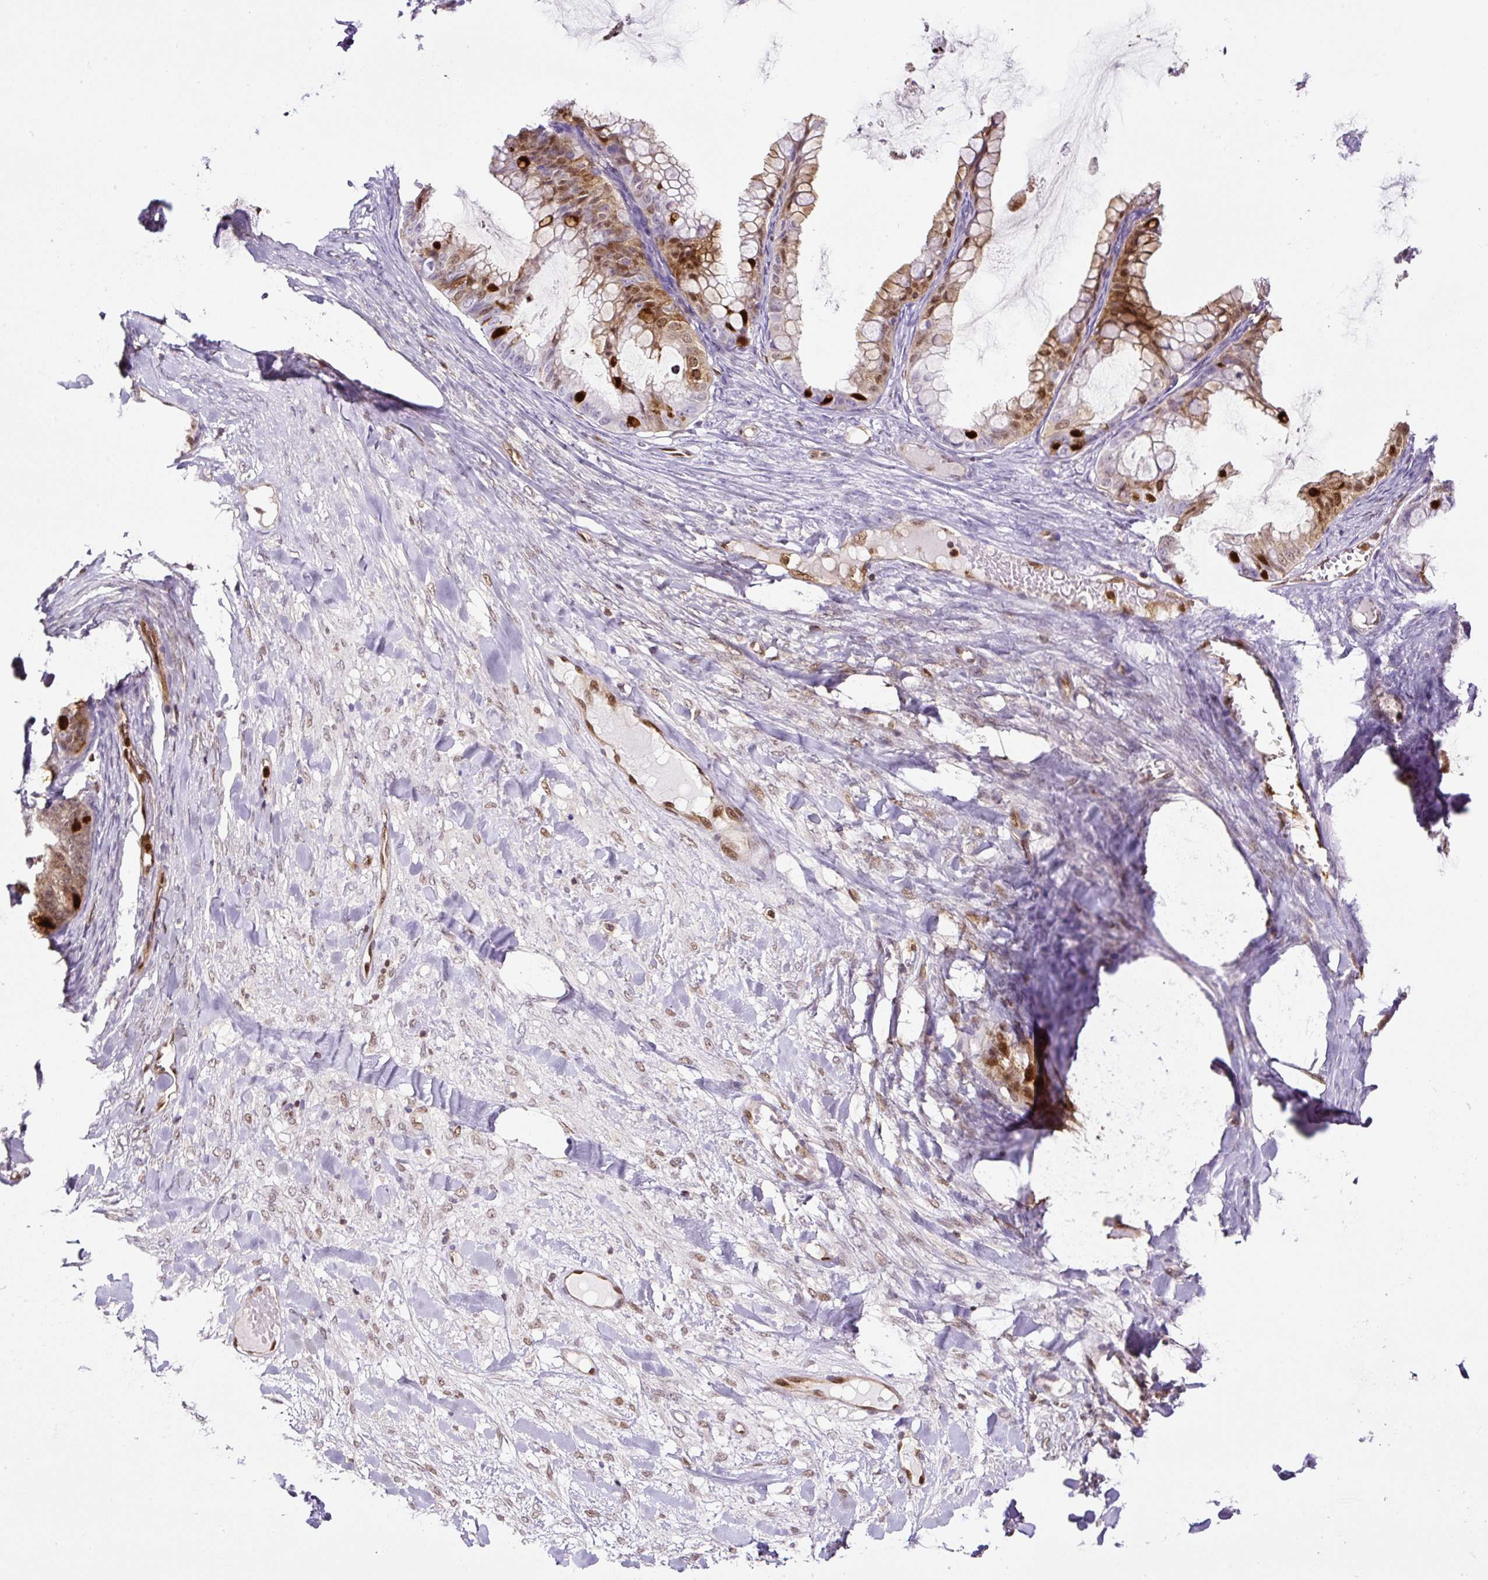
{"staining": {"intensity": "moderate", "quantity": "25%-75%", "location": "cytoplasmic/membranous,nuclear"}, "tissue": "ovarian cancer", "cell_type": "Tumor cells", "image_type": "cancer", "snomed": [{"axis": "morphology", "description": "Cystadenocarcinoma, mucinous, NOS"}, {"axis": "topography", "description": "Ovary"}], "caption": "There is medium levels of moderate cytoplasmic/membranous and nuclear positivity in tumor cells of mucinous cystadenocarcinoma (ovarian), as demonstrated by immunohistochemical staining (brown color).", "gene": "ANXA1", "patient": {"sex": "female", "age": 35}}